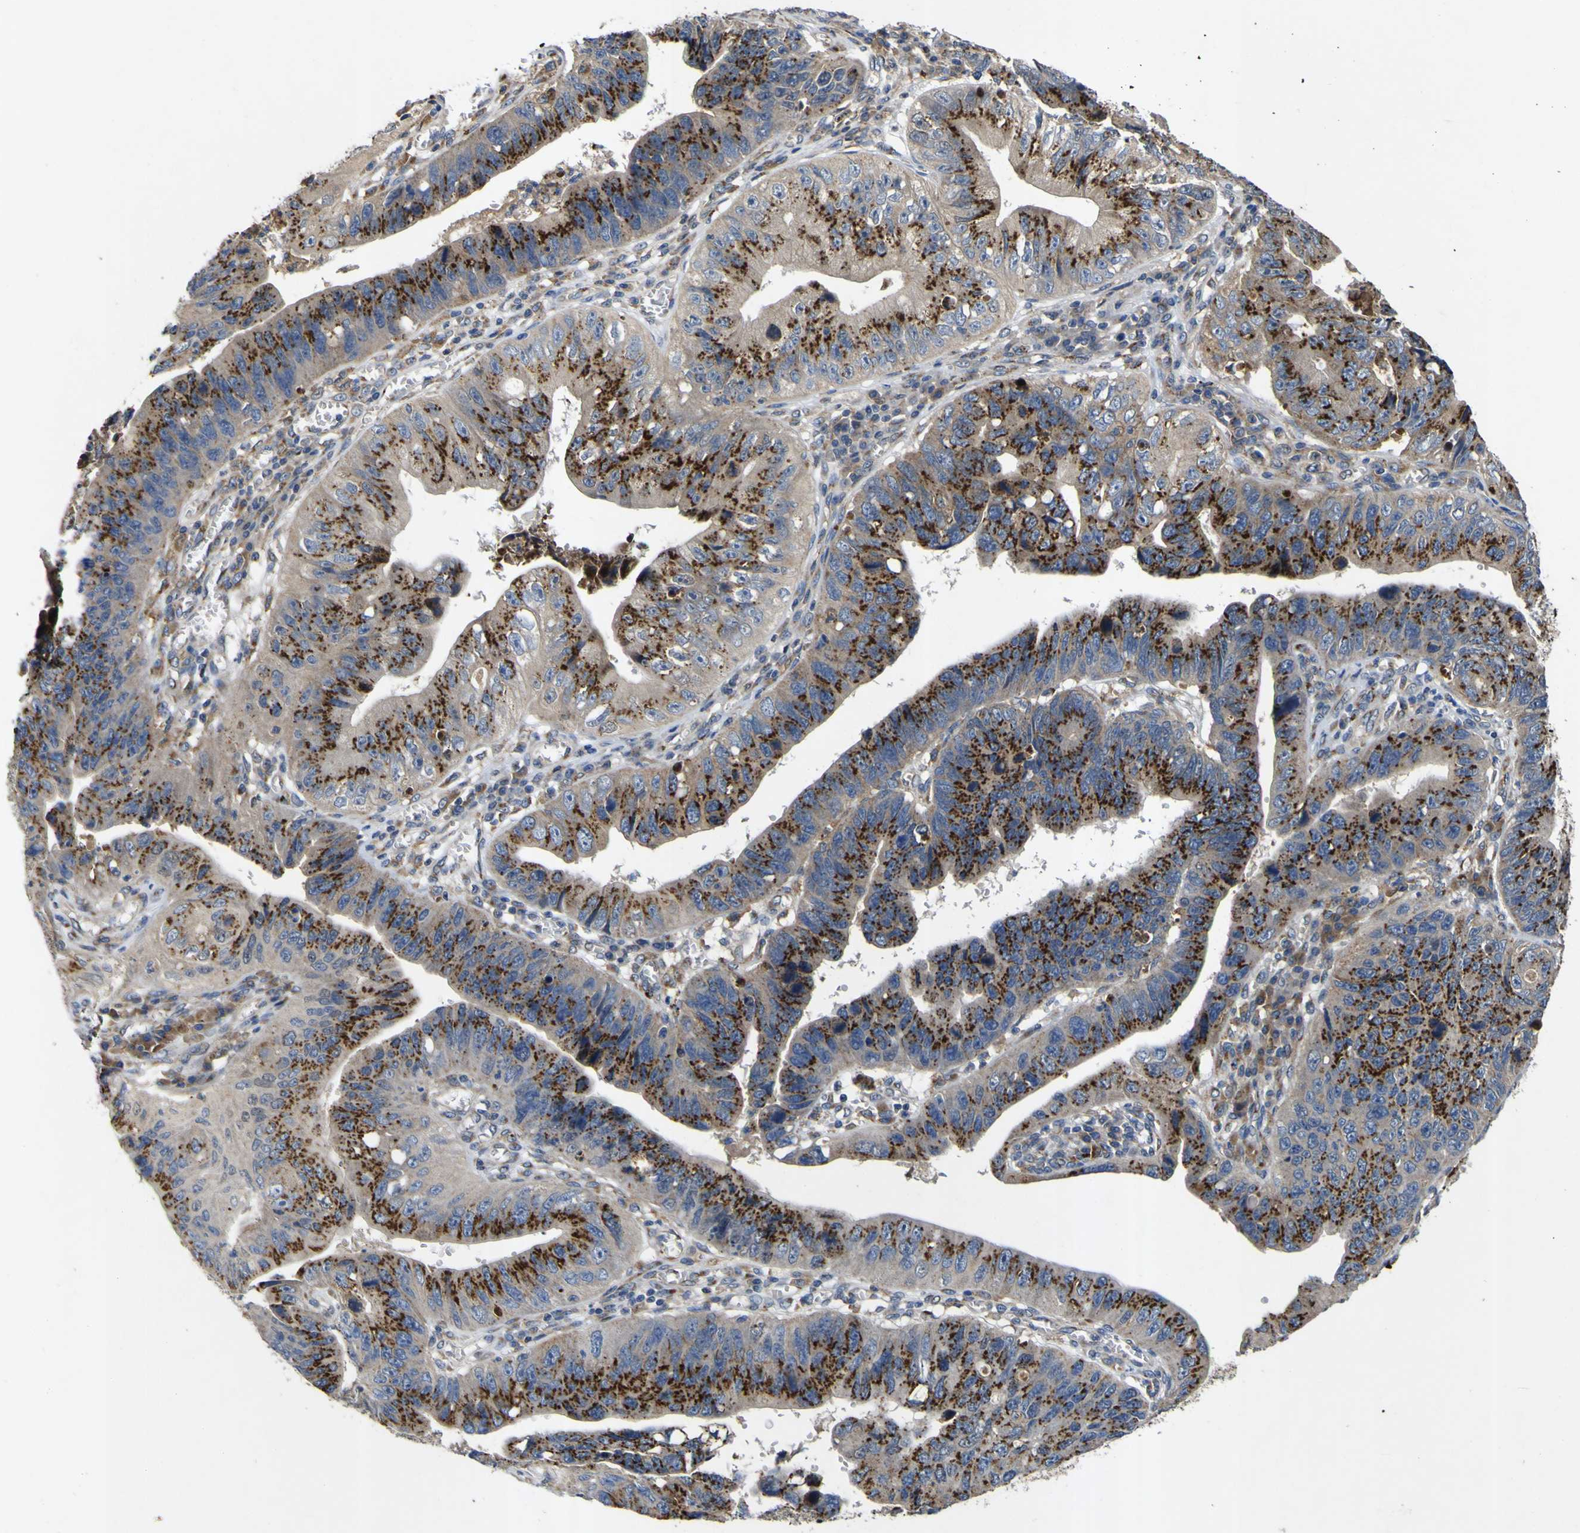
{"staining": {"intensity": "strong", "quantity": ">75%", "location": "cytoplasmic/membranous"}, "tissue": "stomach cancer", "cell_type": "Tumor cells", "image_type": "cancer", "snomed": [{"axis": "morphology", "description": "Adenocarcinoma, NOS"}, {"axis": "topography", "description": "Stomach"}], "caption": "Protein staining by immunohistochemistry exhibits strong cytoplasmic/membranous expression in approximately >75% of tumor cells in stomach cancer (adenocarcinoma).", "gene": "COA1", "patient": {"sex": "male", "age": 59}}